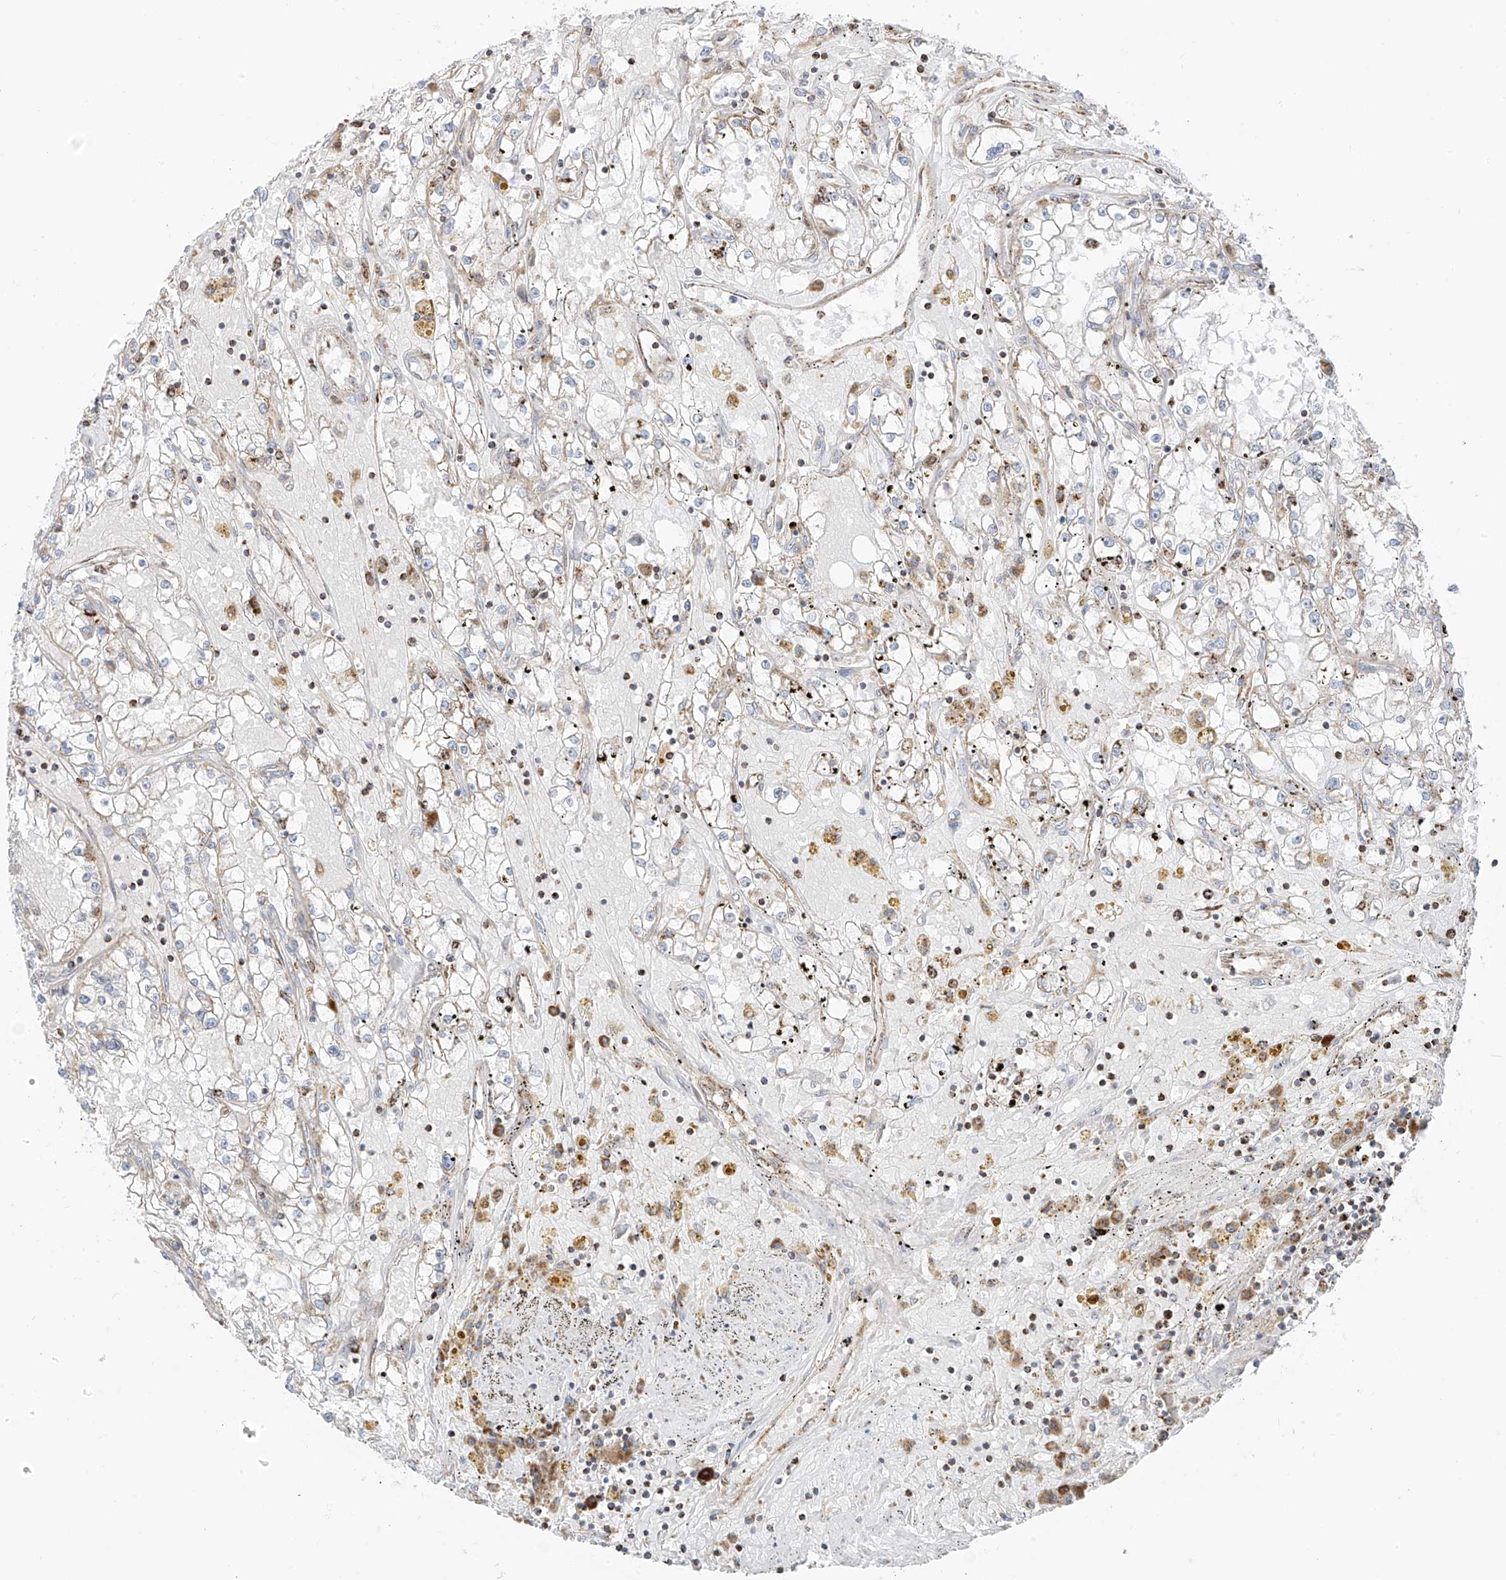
{"staining": {"intensity": "negative", "quantity": "none", "location": "none"}, "tissue": "renal cancer", "cell_type": "Tumor cells", "image_type": "cancer", "snomed": [{"axis": "morphology", "description": "Adenocarcinoma, NOS"}, {"axis": "topography", "description": "Kidney"}], "caption": "Adenocarcinoma (renal) stained for a protein using IHC displays no expression tumor cells.", "gene": "ETHE1", "patient": {"sex": "male", "age": 56}}